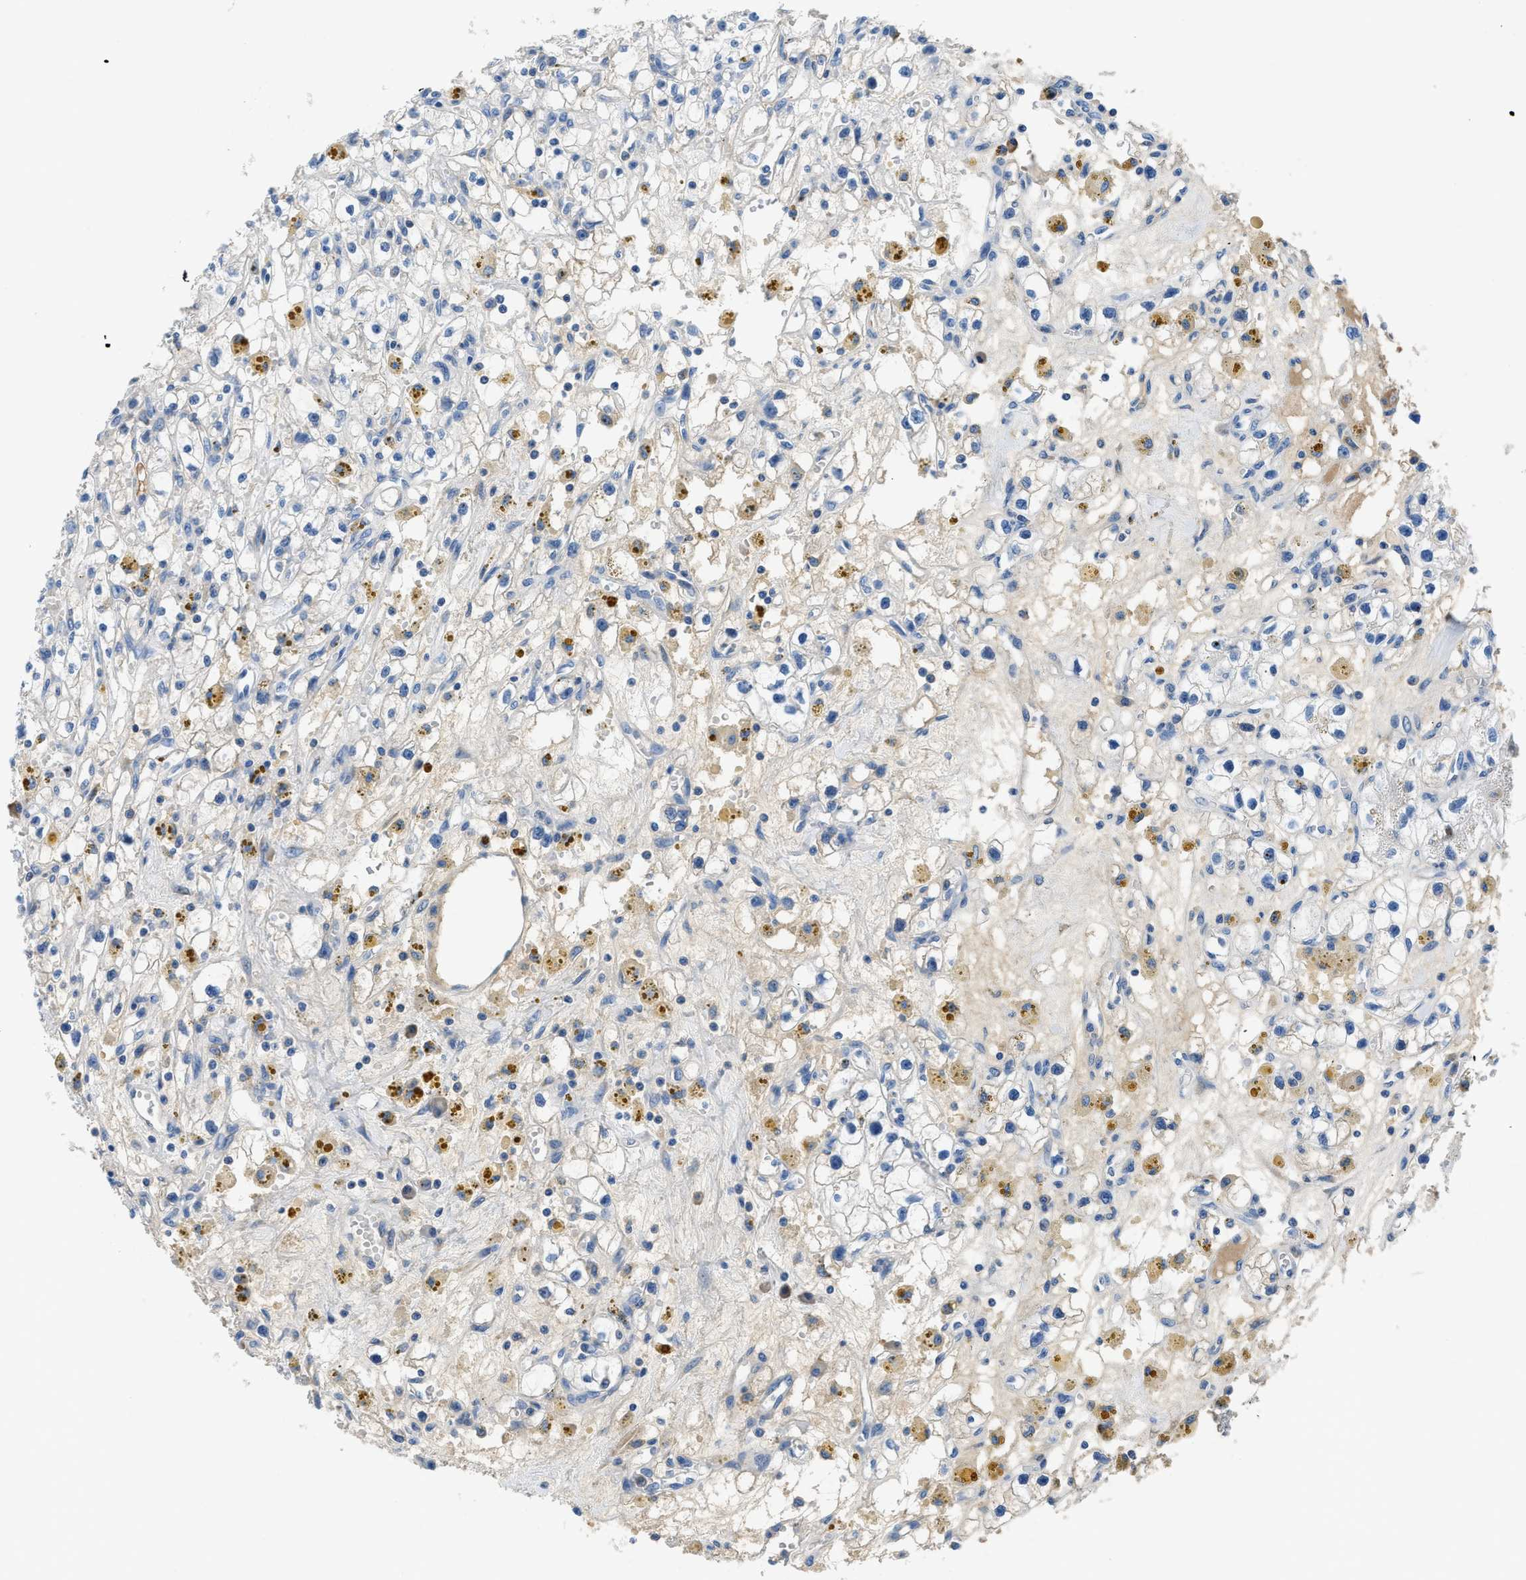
{"staining": {"intensity": "negative", "quantity": "none", "location": "none"}, "tissue": "renal cancer", "cell_type": "Tumor cells", "image_type": "cancer", "snomed": [{"axis": "morphology", "description": "Adenocarcinoma, NOS"}, {"axis": "topography", "description": "Kidney"}], "caption": "Tumor cells are negative for protein expression in human adenocarcinoma (renal).", "gene": "C1S", "patient": {"sex": "male", "age": 56}}